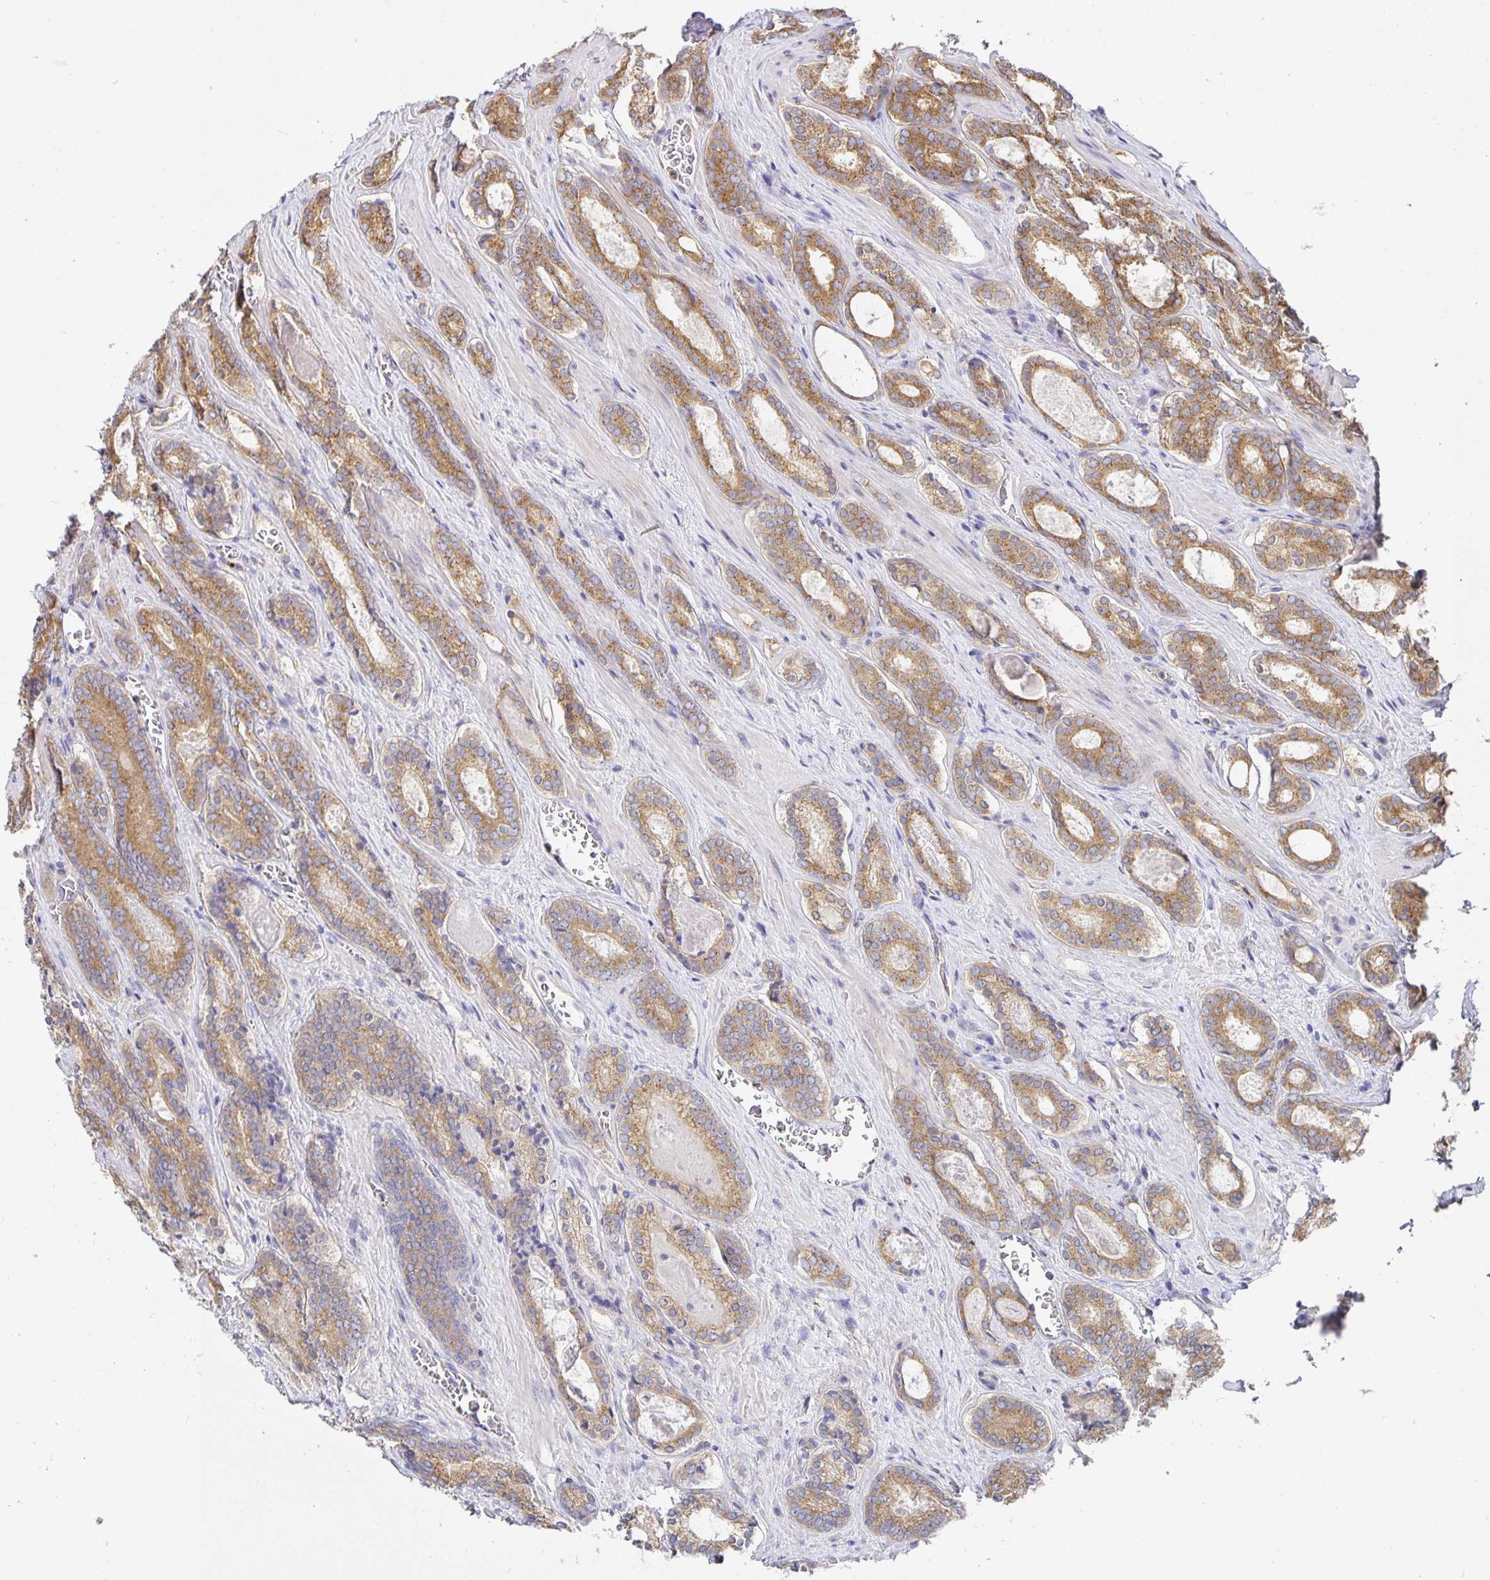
{"staining": {"intensity": "moderate", "quantity": ">75%", "location": "cytoplasmic/membranous"}, "tissue": "prostate cancer", "cell_type": "Tumor cells", "image_type": "cancer", "snomed": [{"axis": "morphology", "description": "Adenocarcinoma, Low grade"}, {"axis": "topography", "description": "Prostate"}], "caption": "Immunohistochemistry of human prostate cancer reveals medium levels of moderate cytoplasmic/membranous expression in about >75% of tumor cells.", "gene": "USO1", "patient": {"sex": "male", "age": 62}}